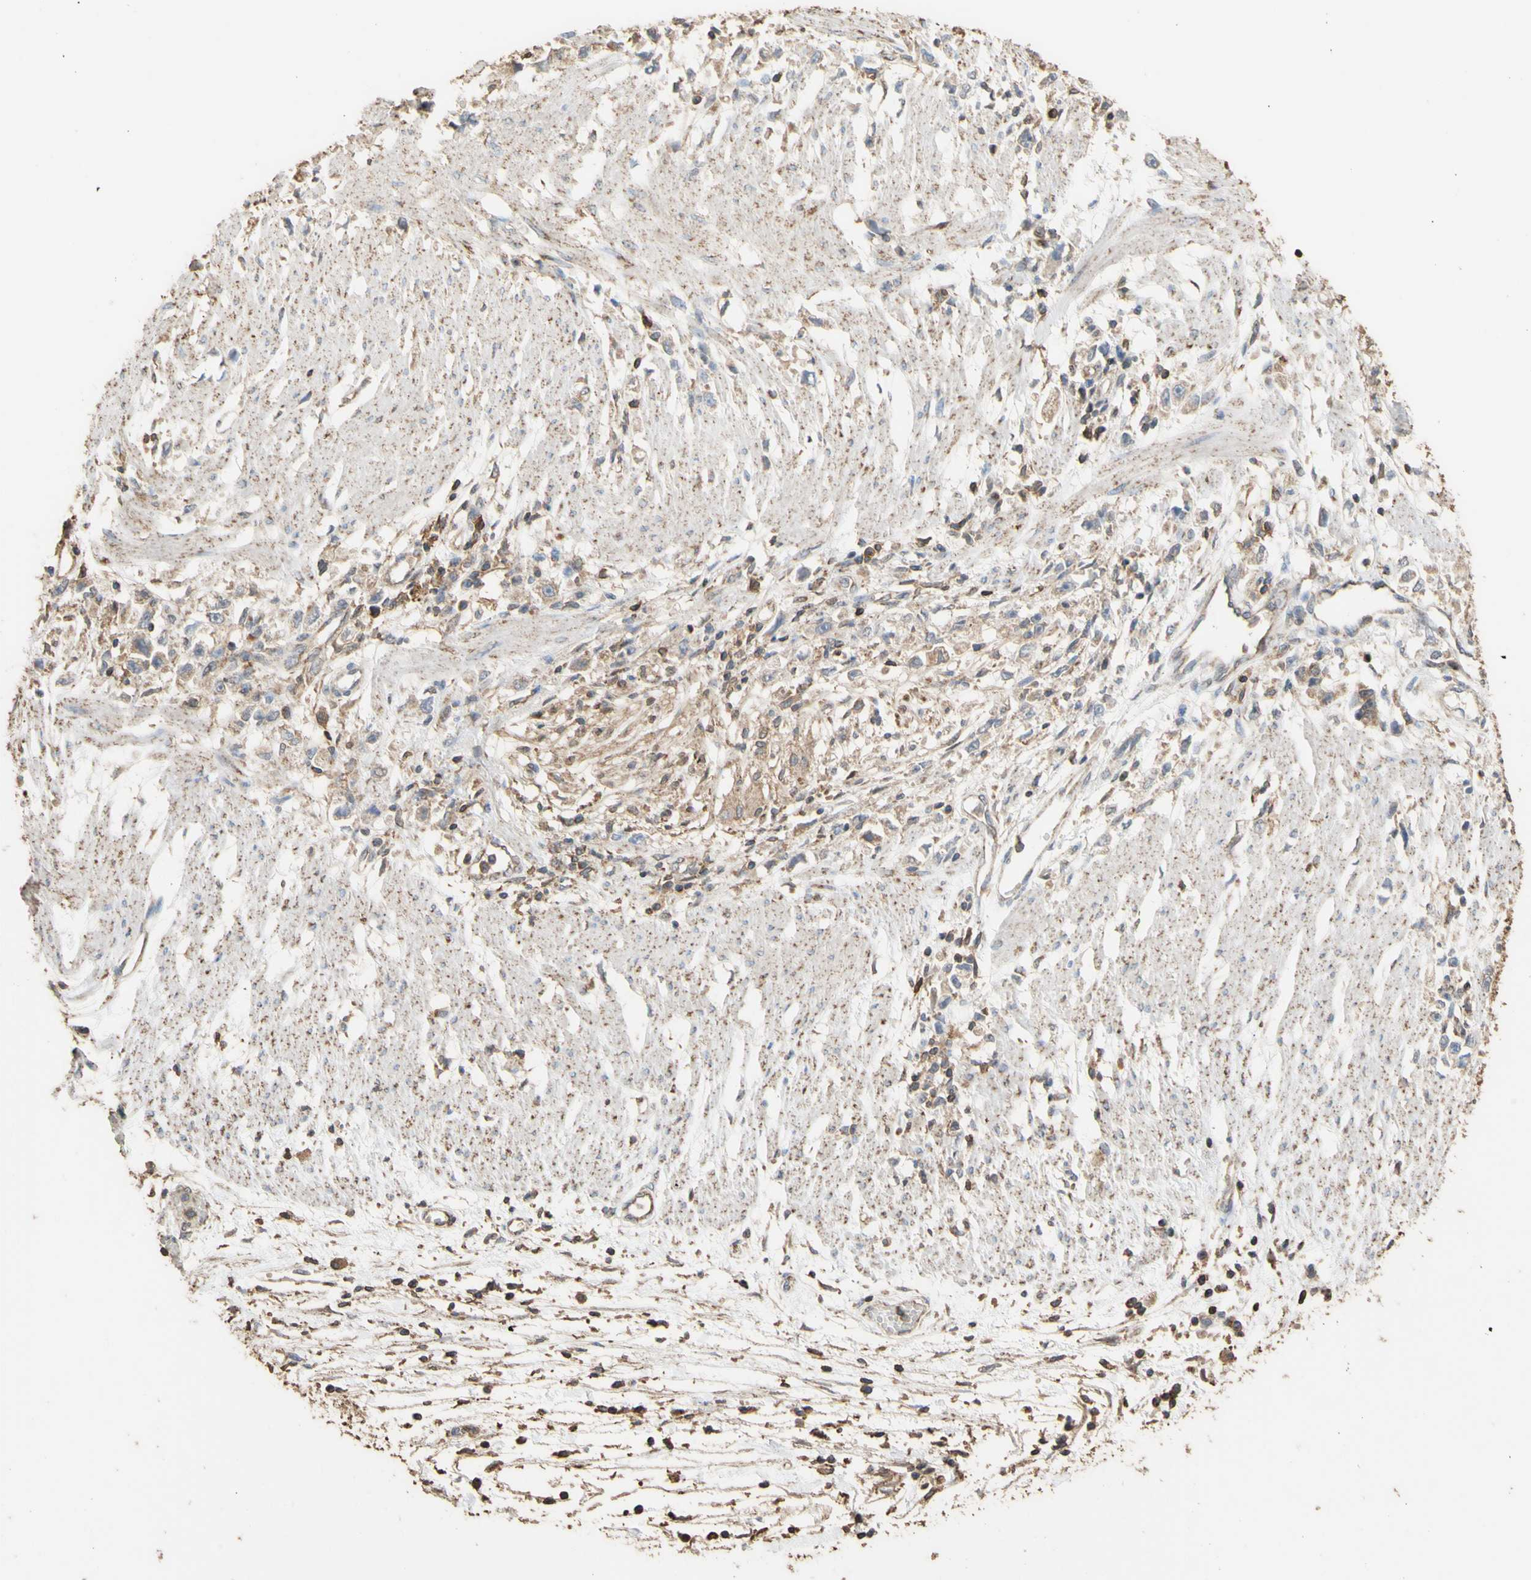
{"staining": {"intensity": "weak", "quantity": ">75%", "location": "cytoplasmic/membranous"}, "tissue": "stomach cancer", "cell_type": "Tumor cells", "image_type": "cancer", "snomed": [{"axis": "morphology", "description": "Adenocarcinoma, NOS"}, {"axis": "topography", "description": "Stomach"}], "caption": "Immunohistochemistry of stomach cancer displays low levels of weak cytoplasmic/membranous expression in approximately >75% of tumor cells.", "gene": "ALDH9A1", "patient": {"sex": "female", "age": 59}}